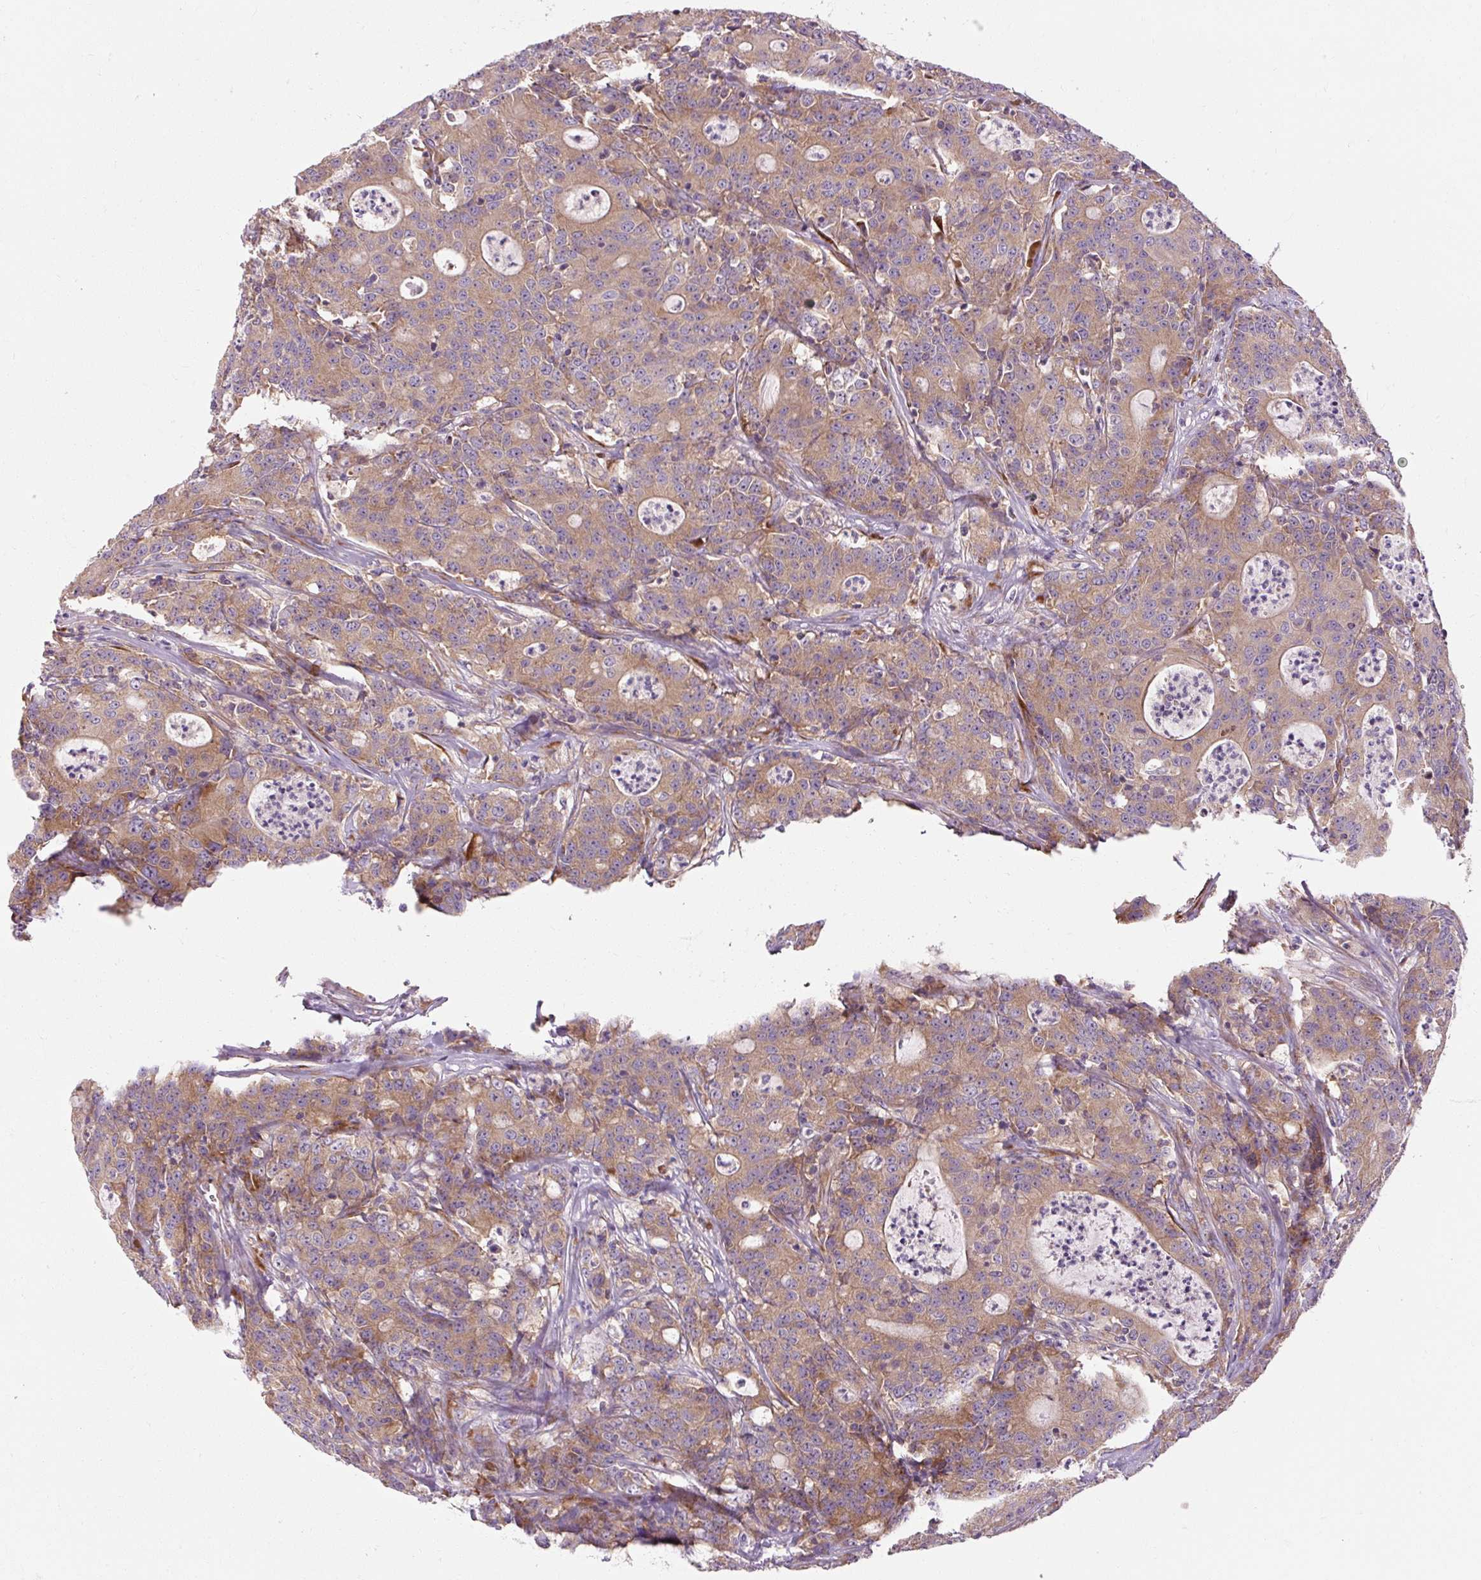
{"staining": {"intensity": "moderate", "quantity": "25%-75%", "location": "cytoplasmic/membranous"}, "tissue": "colorectal cancer", "cell_type": "Tumor cells", "image_type": "cancer", "snomed": [{"axis": "morphology", "description": "Adenocarcinoma, NOS"}, {"axis": "topography", "description": "Colon"}], "caption": "A brown stain labels moderate cytoplasmic/membranous staining of a protein in human adenocarcinoma (colorectal) tumor cells.", "gene": "PRSS48", "patient": {"sex": "male", "age": 83}}